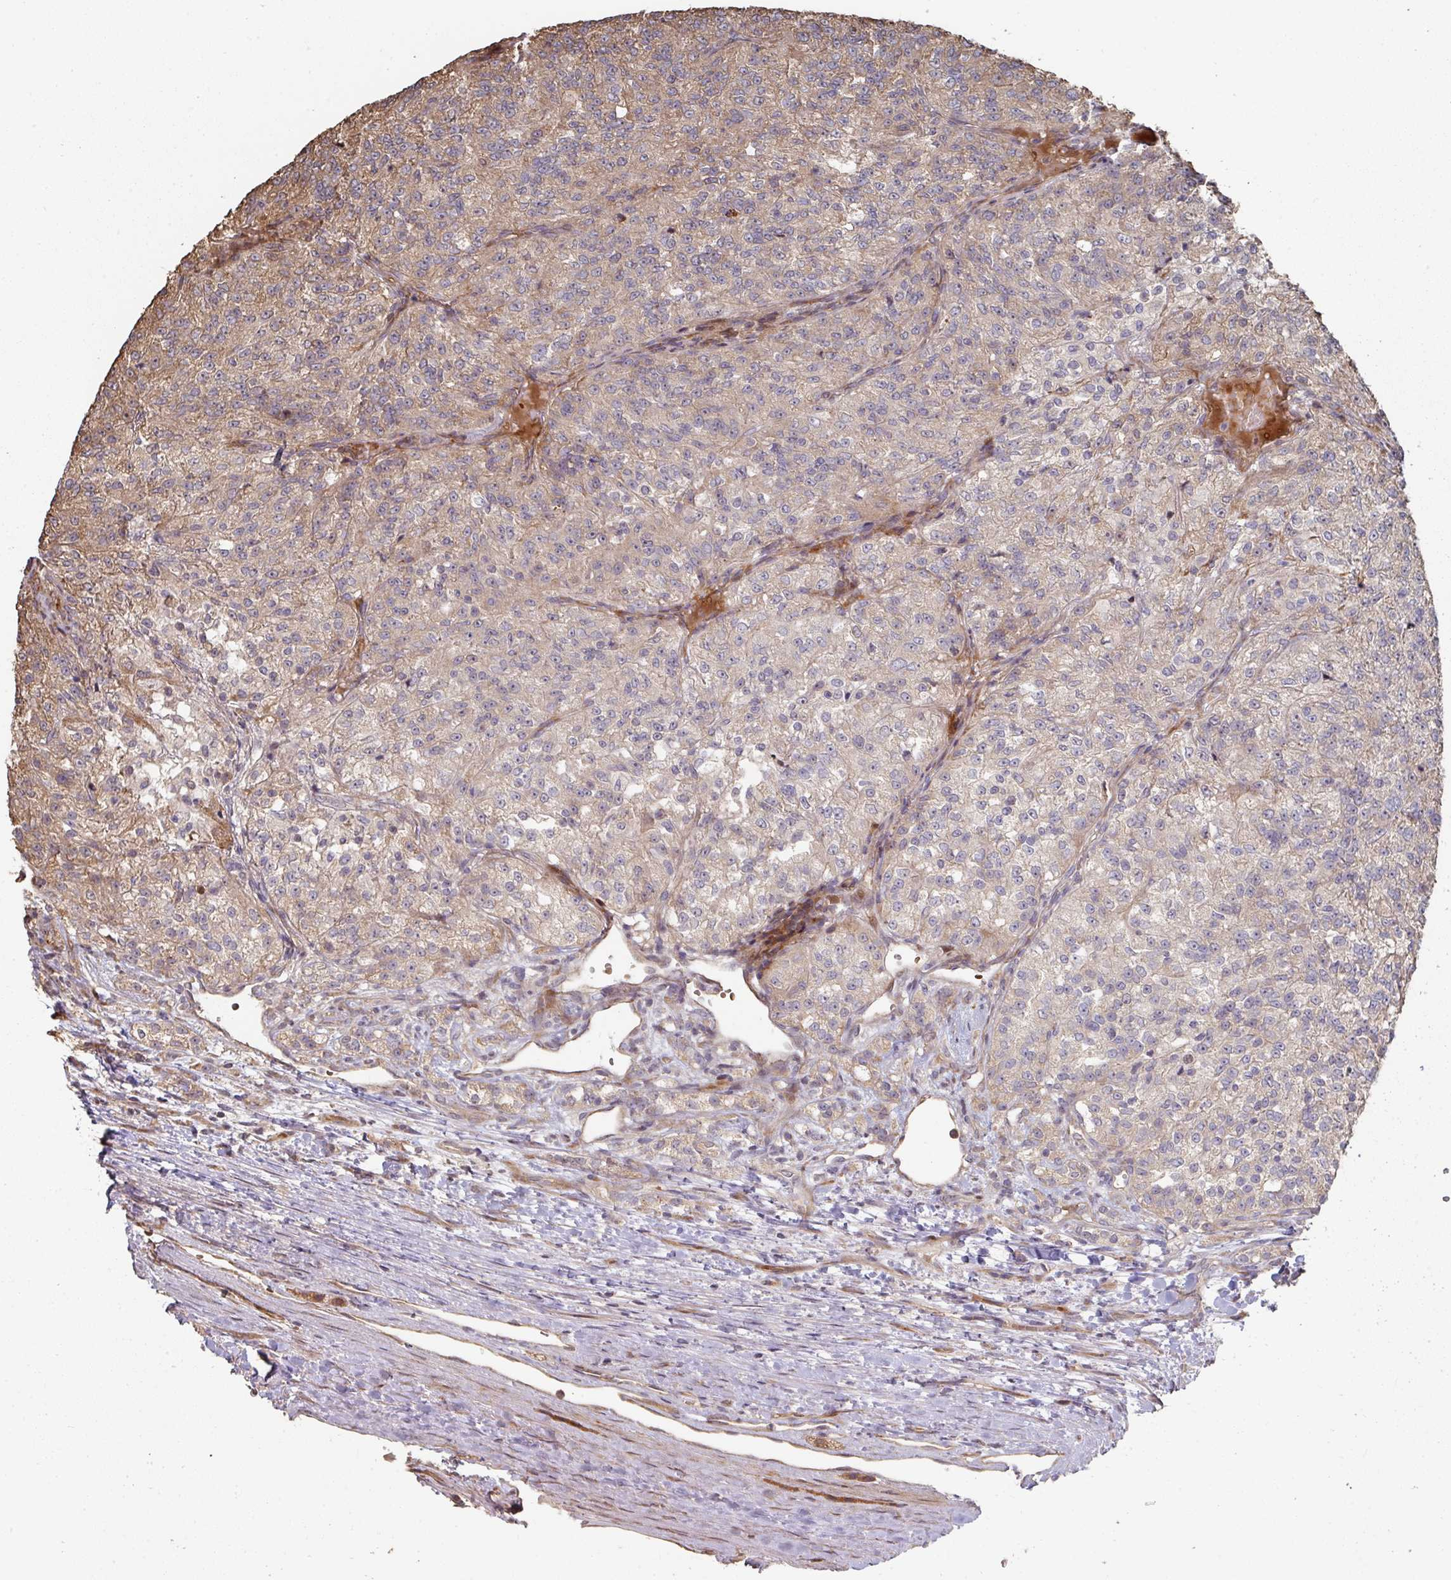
{"staining": {"intensity": "weak", "quantity": ">75%", "location": "cytoplasmic/membranous"}, "tissue": "renal cancer", "cell_type": "Tumor cells", "image_type": "cancer", "snomed": [{"axis": "morphology", "description": "Adenocarcinoma, NOS"}, {"axis": "topography", "description": "Kidney"}], "caption": "Human renal cancer stained with a brown dye shows weak cytoplasmic/membranous positive expression in about >75% of tumor cells.", "gene": "CA7", "patient": {"sex": "female", "age": 63}}